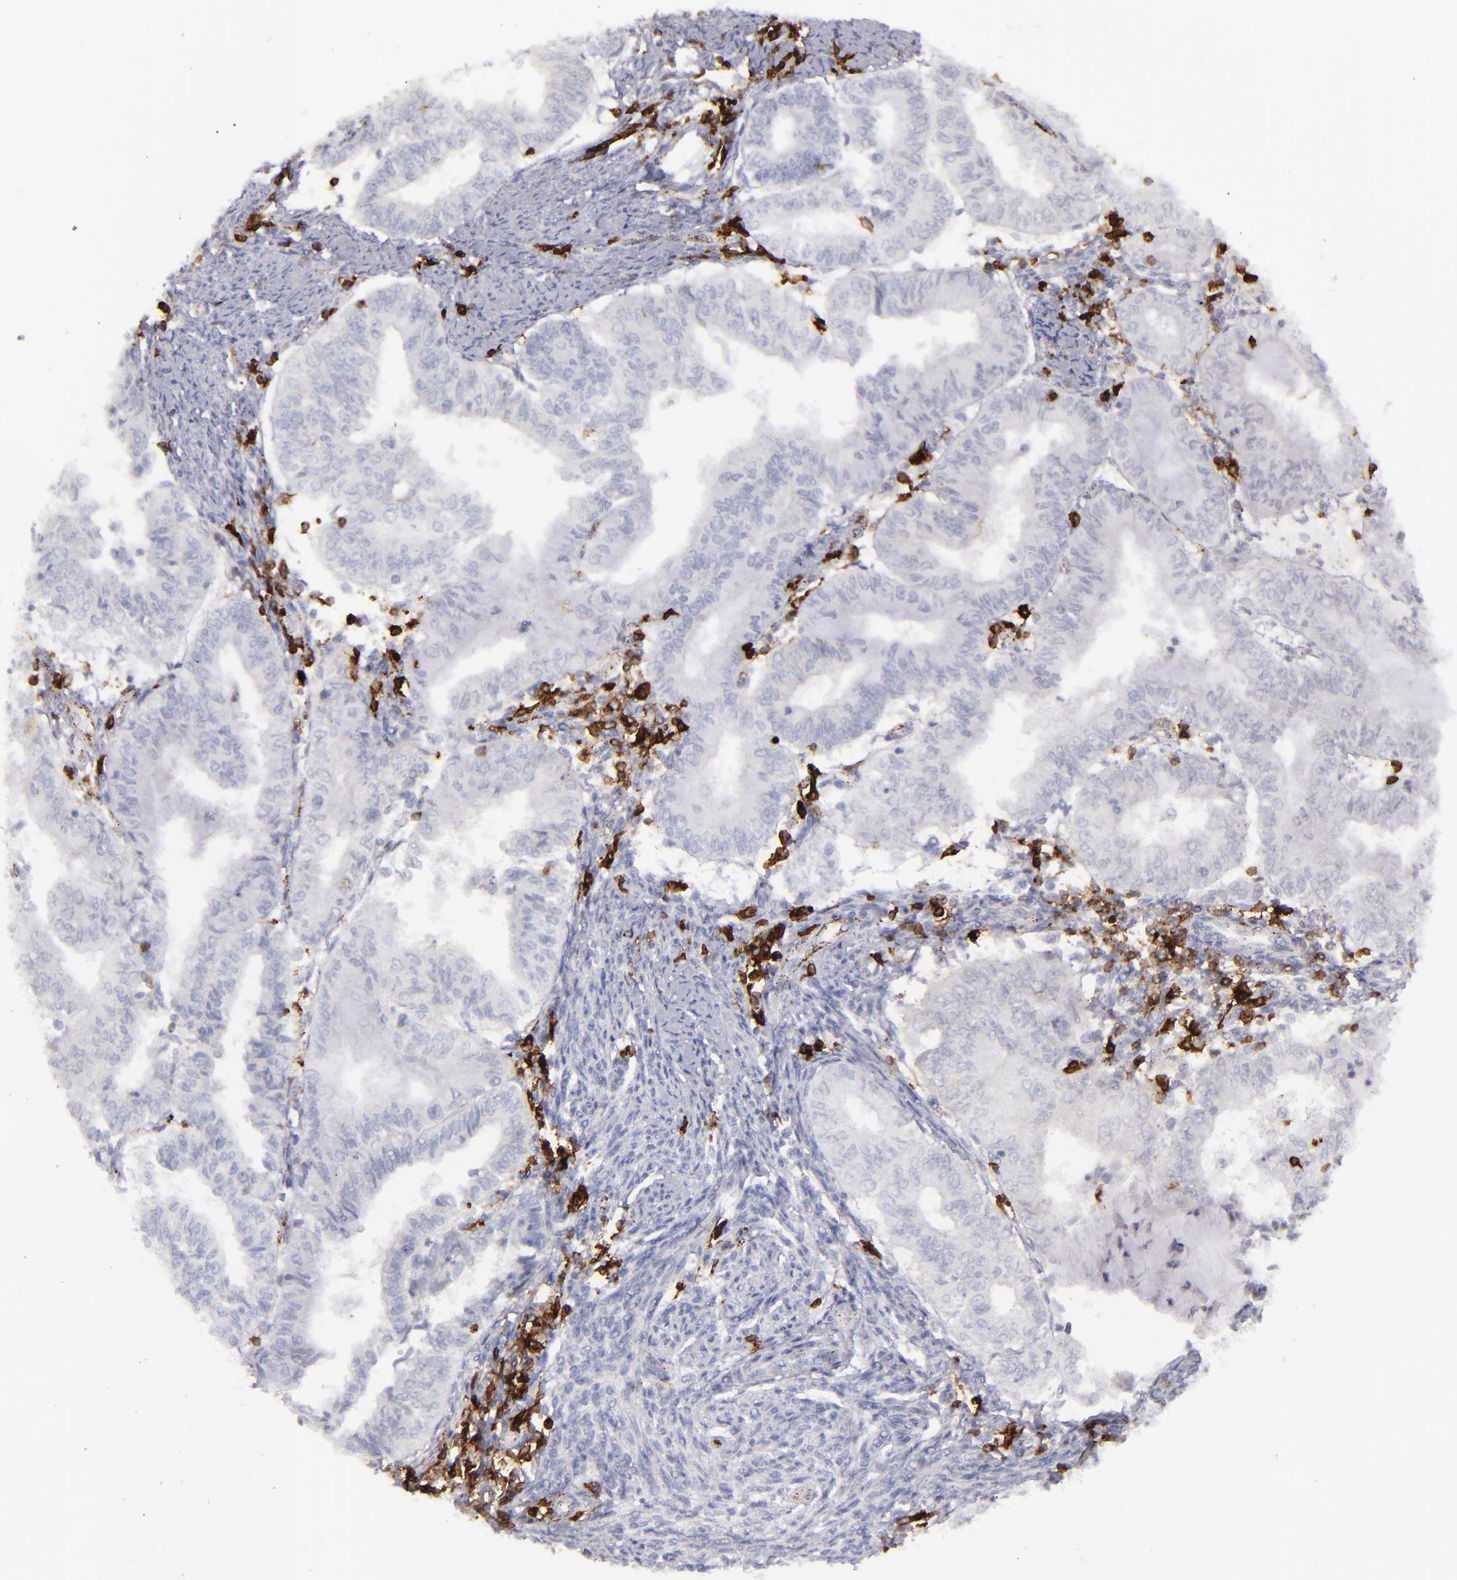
{"staining": {"intensity": "negative", "quantity": "none", "location": "none"}, "tissue": "endometrial cancer", "cell_type": "Tumor cells", "image_type": "cancer", "snomed": [{"axis": "morphology", "description": "Adenocarcinoma, NOS"}, {"axis": "topography", "description": "Endometrium"}], "caption": "This image is of adenocarcinoma (endometrial) stained with IHC to label a protein in brown with the nuclei are counter-stained blue. There is no expression in tumor cells.", "gene": "CD27", "patient": {"sex": "female", "age": 66}}